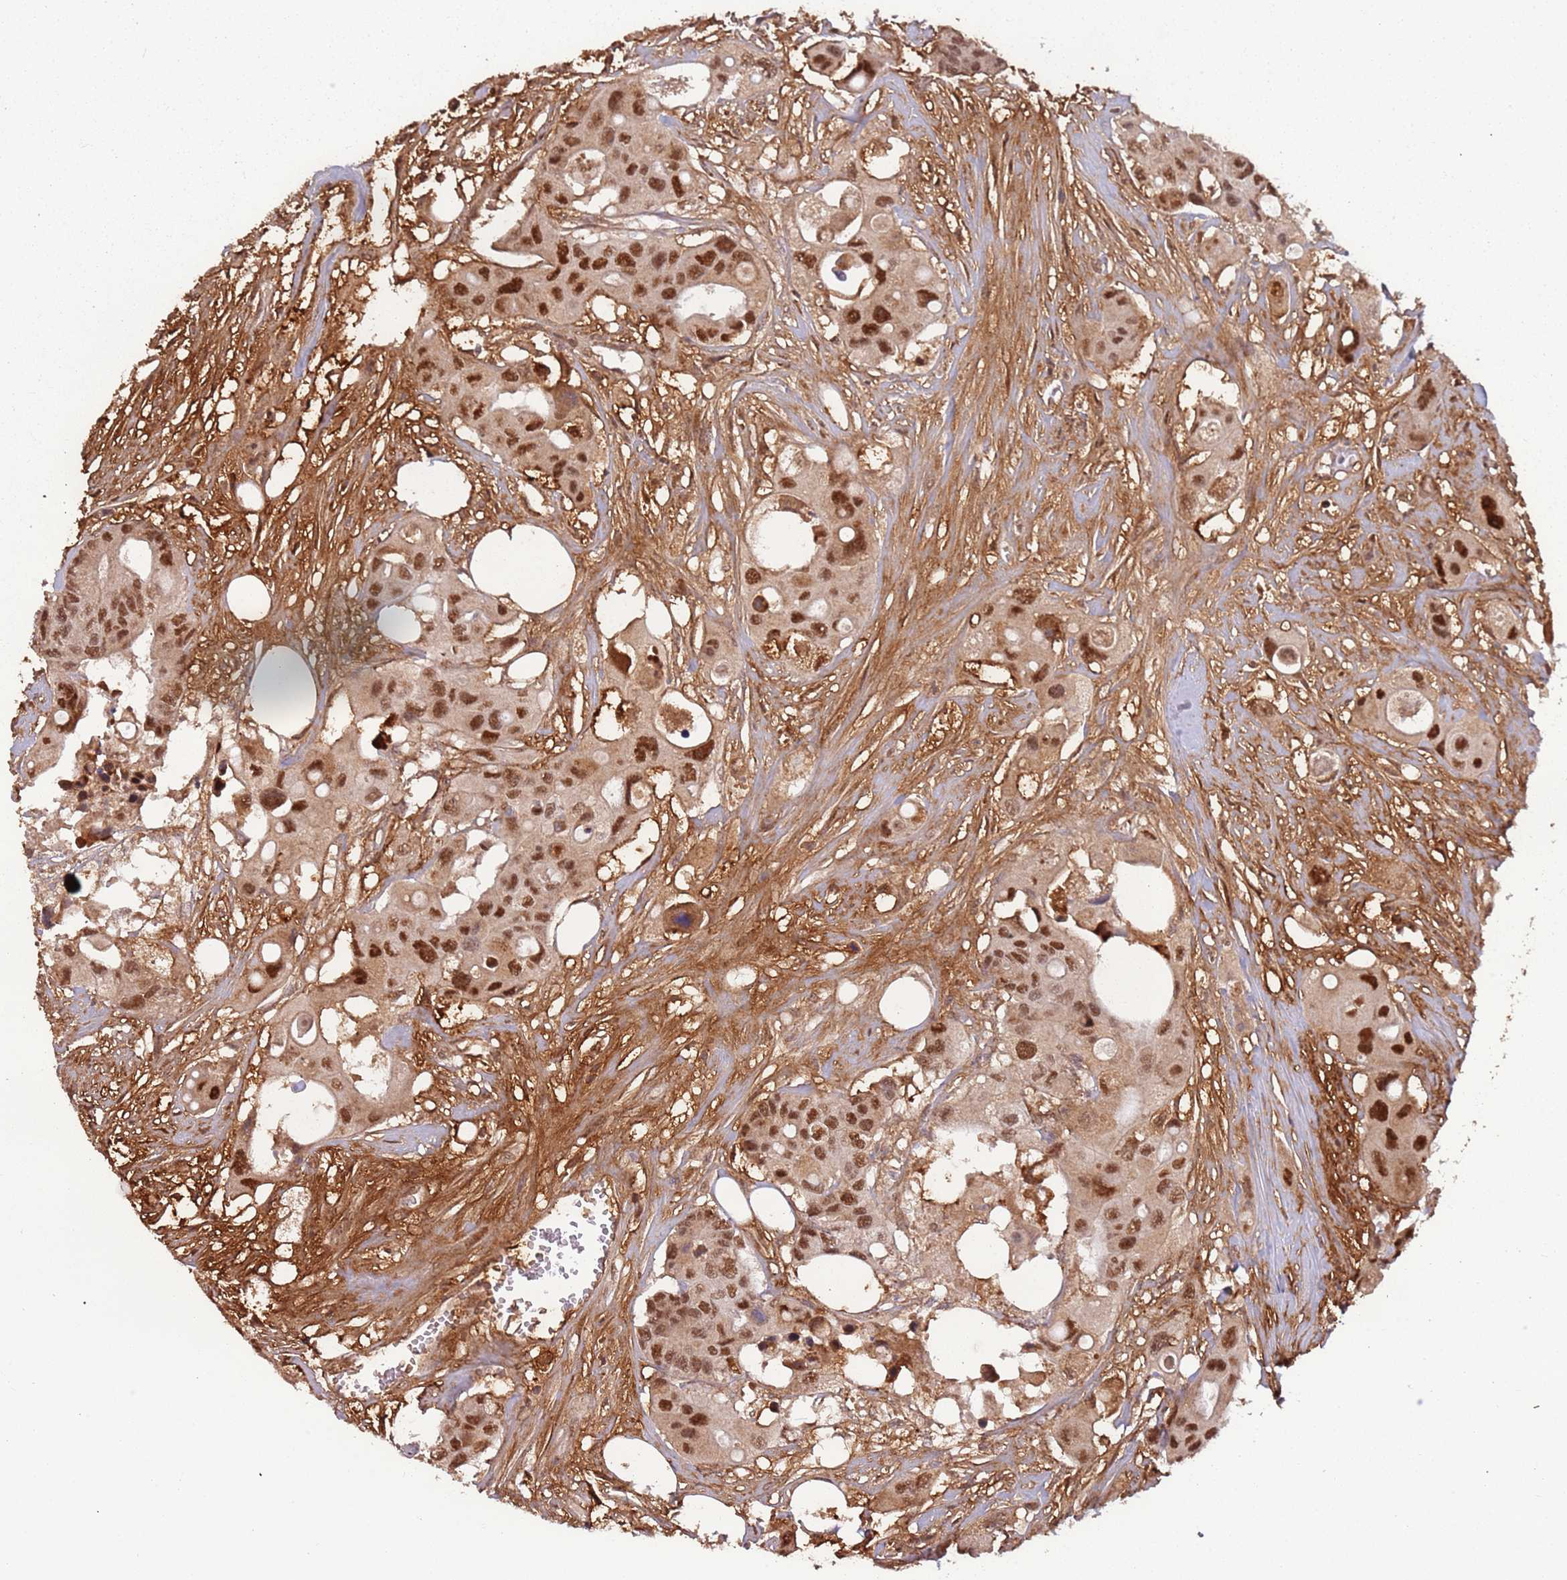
{"staining": {"intensity": "moderate", "quantity": ">75%", "location": "nuclear"}, "tissue": "colorectal cancer", "cell_type": "Tumor cells", "image_type": "cancer", "snomed": [{"axis": "morphology", "description": "Adenocarcinoma, NOS"}, {"axis": "topography", "description": "Colon"}], "caption": "Protein expression analysis of adenocarcinoma (colorectal) demonstrates moderate nuclear positivity in approximately >75% of tumor cells.", "gene": "POLR3H", "patient": {"sex": "male", "age": 77}}